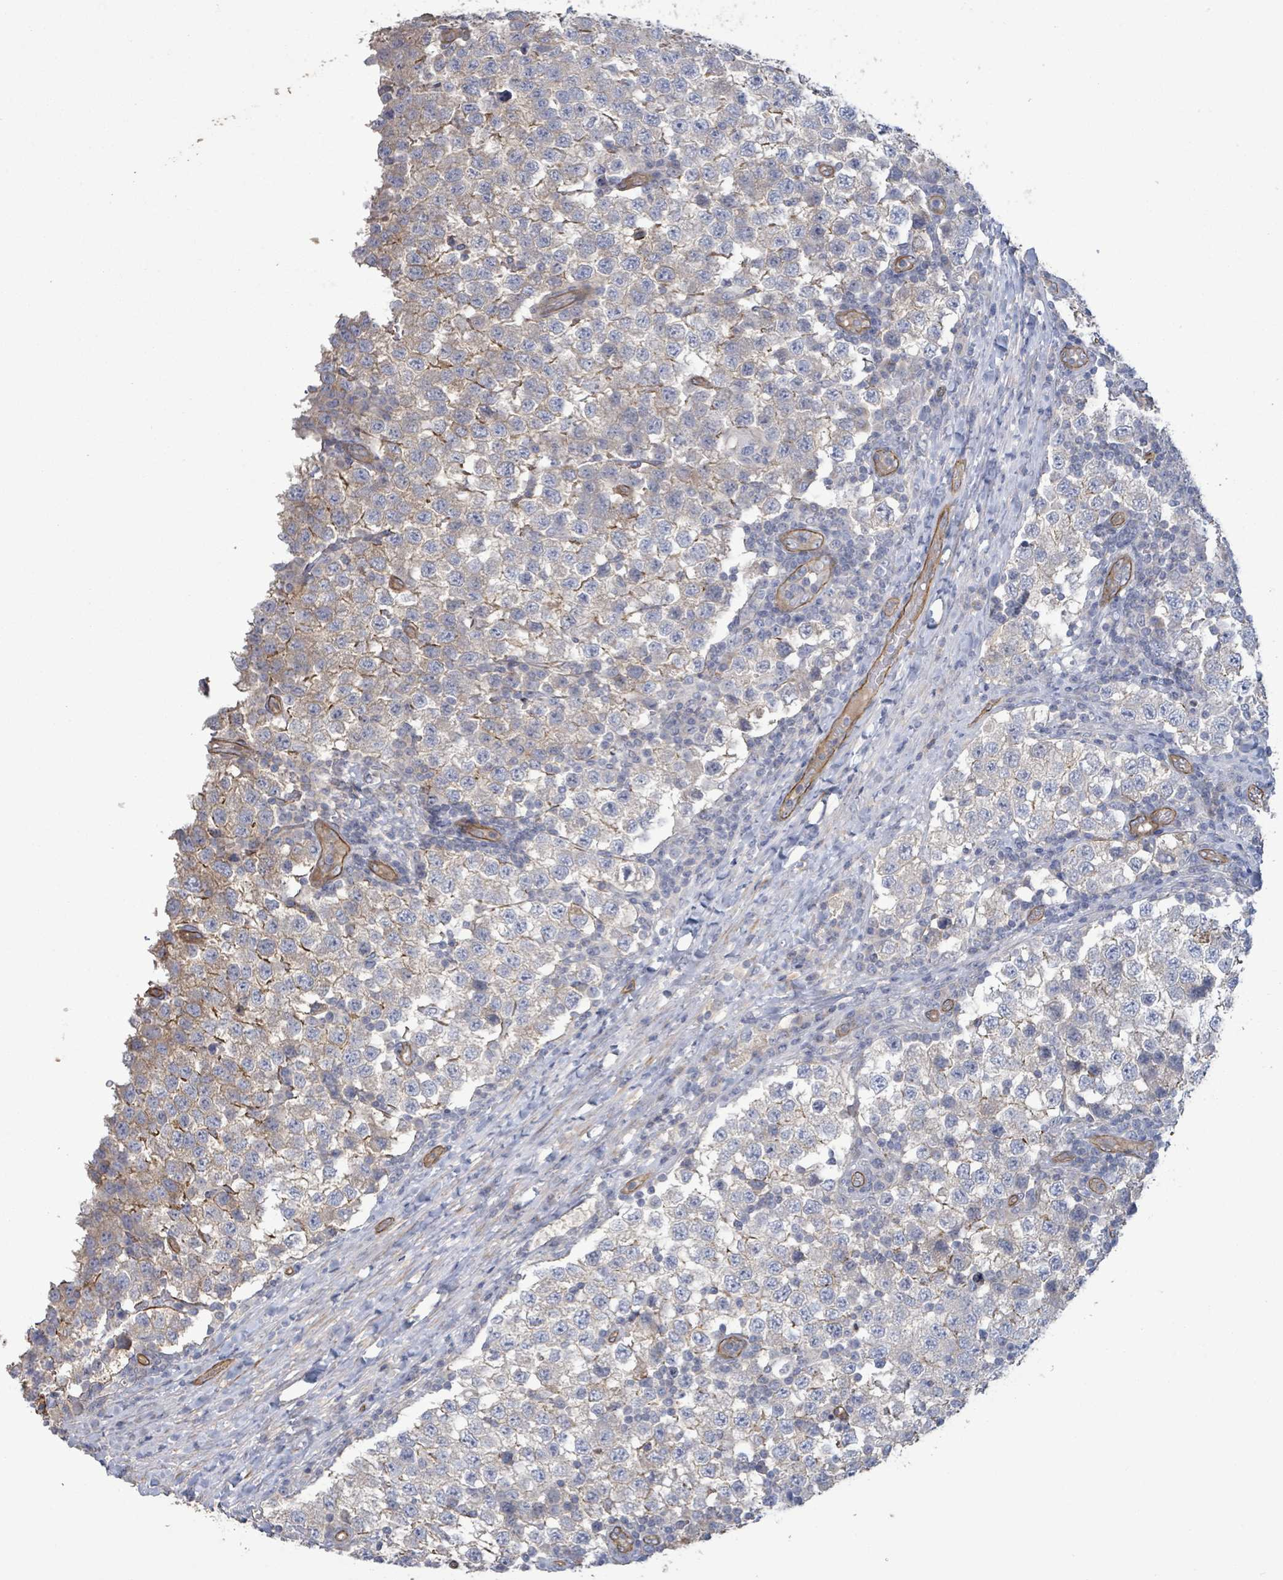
{"staining": {"intensity": "negative", "quantity": "none", "location": "none"}, "tissue": "testis cancer", "cell_type": "Tumor cells", "image_type": "cancer", "snomed": [{"axis": "morphology", "description": "Seminoma, NOS"}, {"axis": "topography", "description": "Testis"}], "caption": "Testis cancer stained for a protein using IHC shows no staining tumor cells.", "gene": "KANK3", "patient": {"sex": "male", "age": 34}}